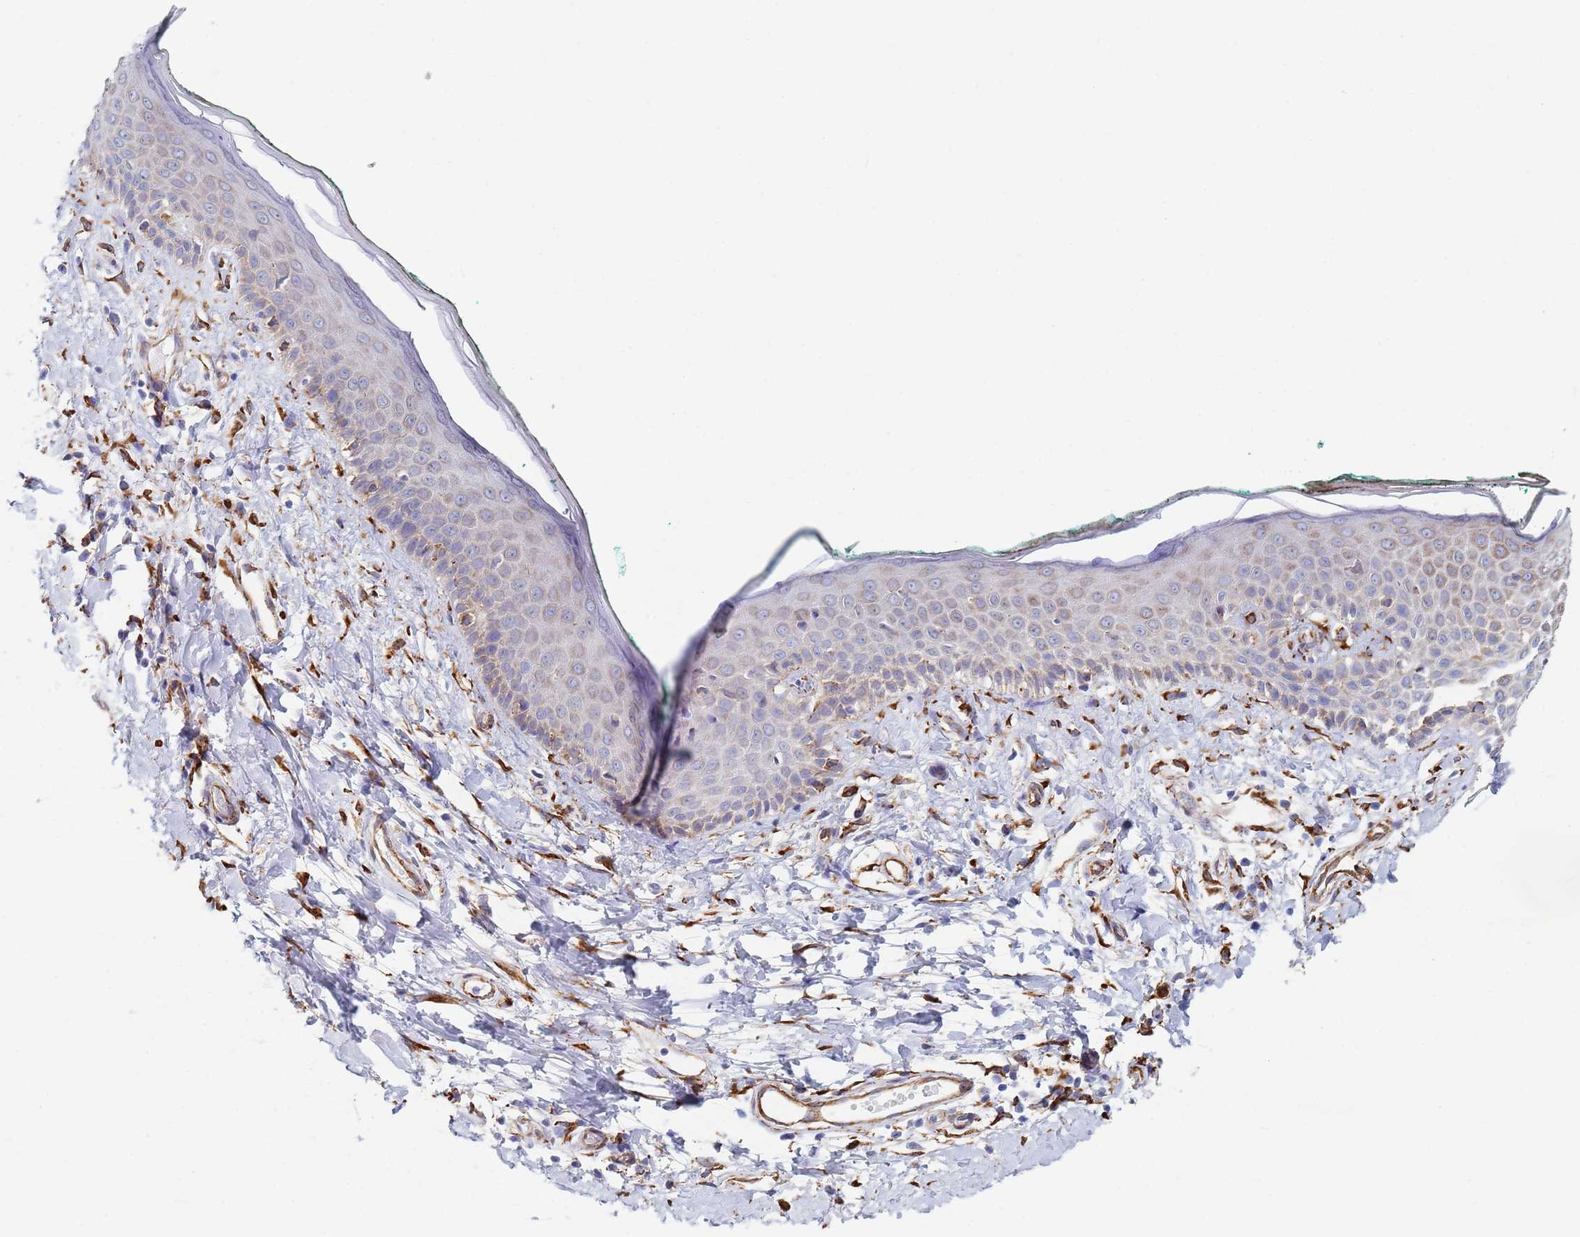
{"staining": {"intensity": "moderate", "quantity": ">75%", "location": "cytoplasmic/membranous"}, "tissue": "skin", "cell_type": "Fibroblasts", "image_type": "normal", "snomed": [{"axis": "morphology", "description": "Normal tissue, NOS"}, {"axis": "morphology", "description": "Malignant melanoma, NOS"}, {"axis": "topography", "description": "Skin"}], "caption": "Immunohistochemistry (DAB) staining of unremarkable skin displays moderate cytoplasmic/membranous protein expression in about >75% of fibroblasts.", "gene": "GDAP2", "patient": {"sex": "male", "age": 62}}